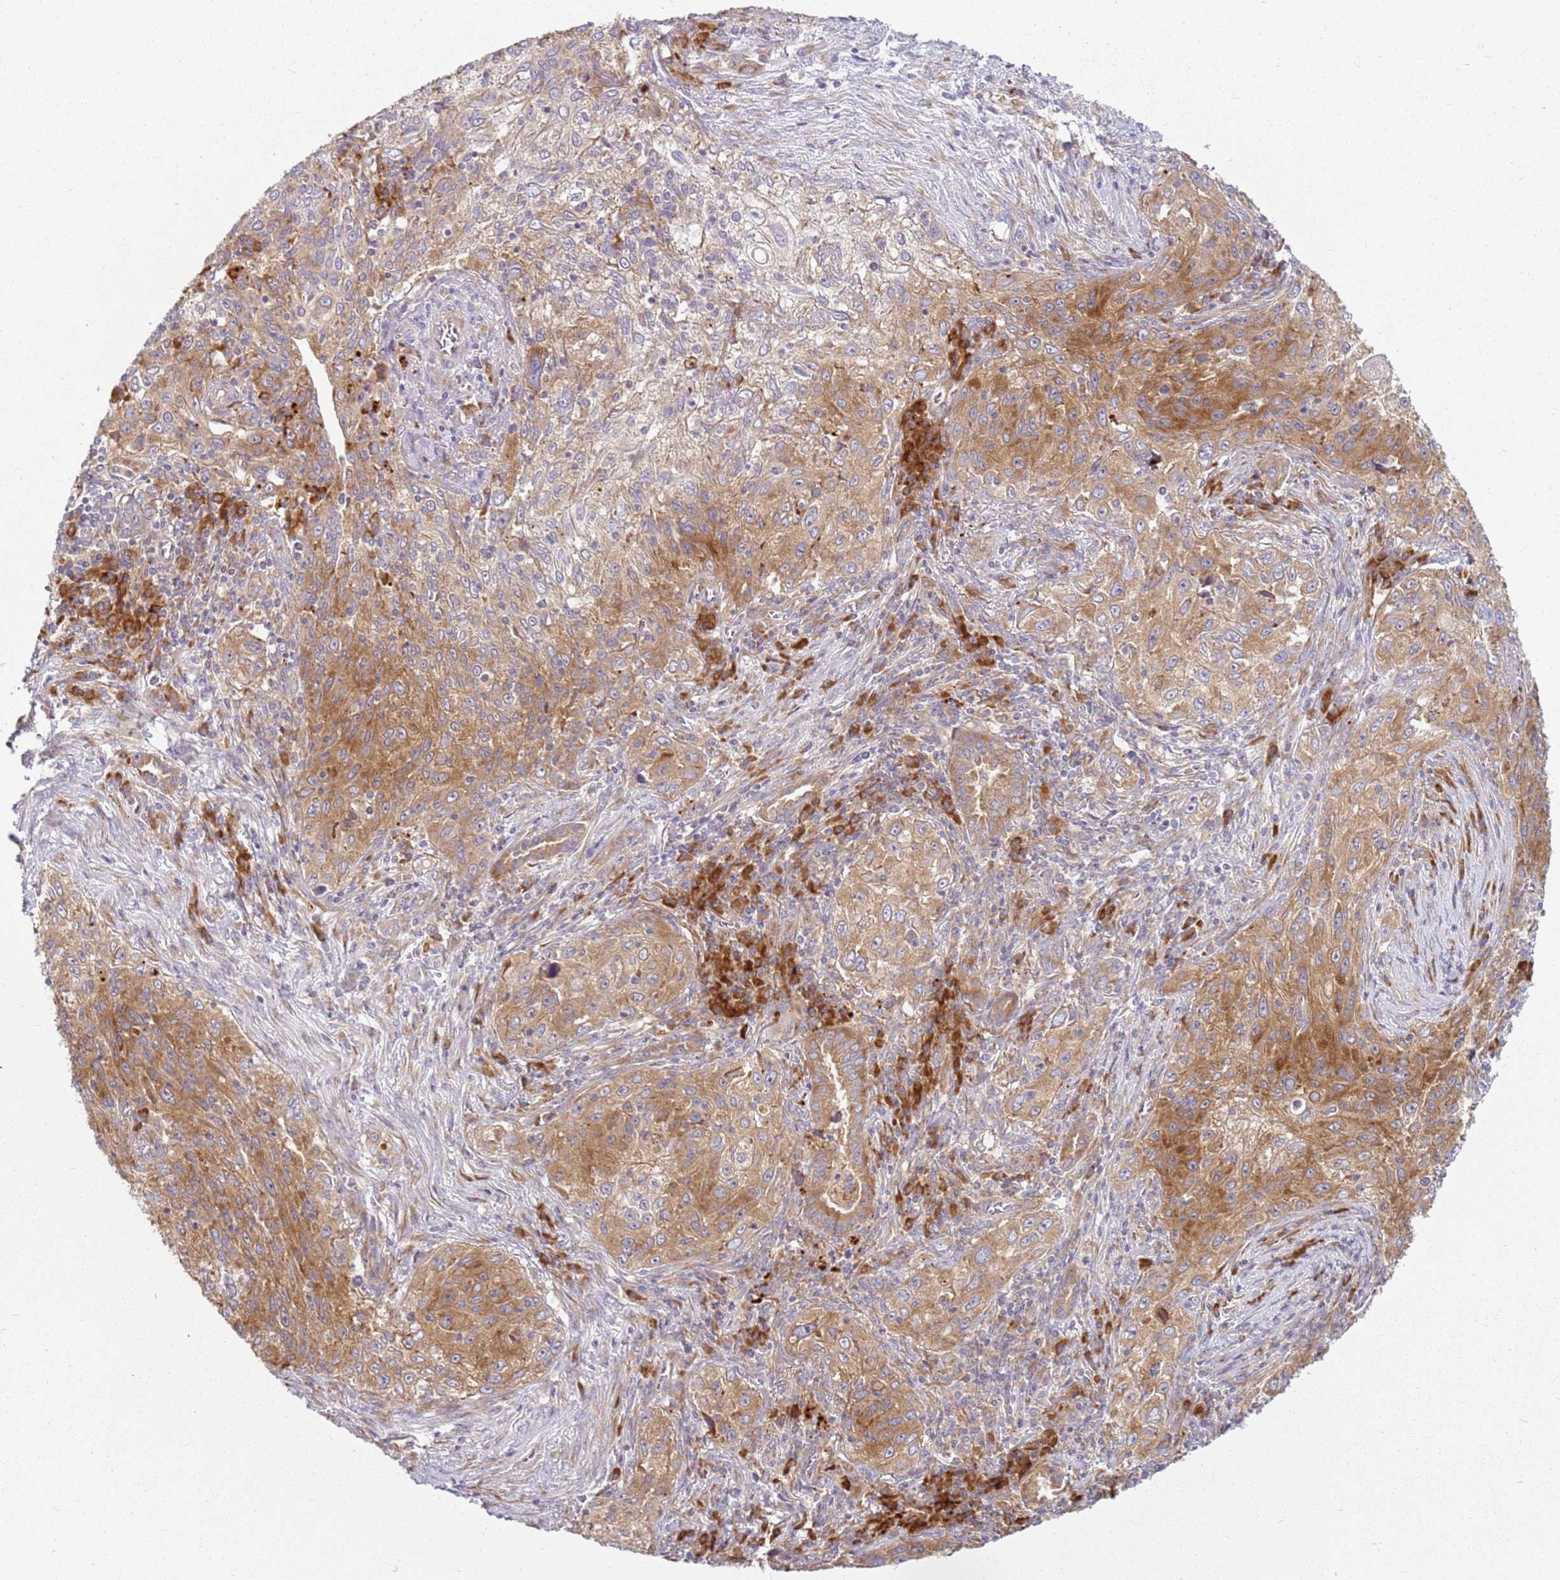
{"staining": {"intensity": "moderate", "quantity": ">75%", "location": "cytoplasmic/membranous"}, "tissue": "lung cancer", "cell_type": "Tumor cells", "image_type": "cancer", "snomed": [{"axis": "morphology", "description": "Squamous cell carcinoma, NOS"}, {"axis": "topography", "description": "Lung"}], "caption": "Brown immunohistochemical staining in lung cancer displays moderate cytoplasmic/membranous expression in about >75% of tumor cells.", "gene": "RPS28", "patient": {"sex": "female", "age": 69}}